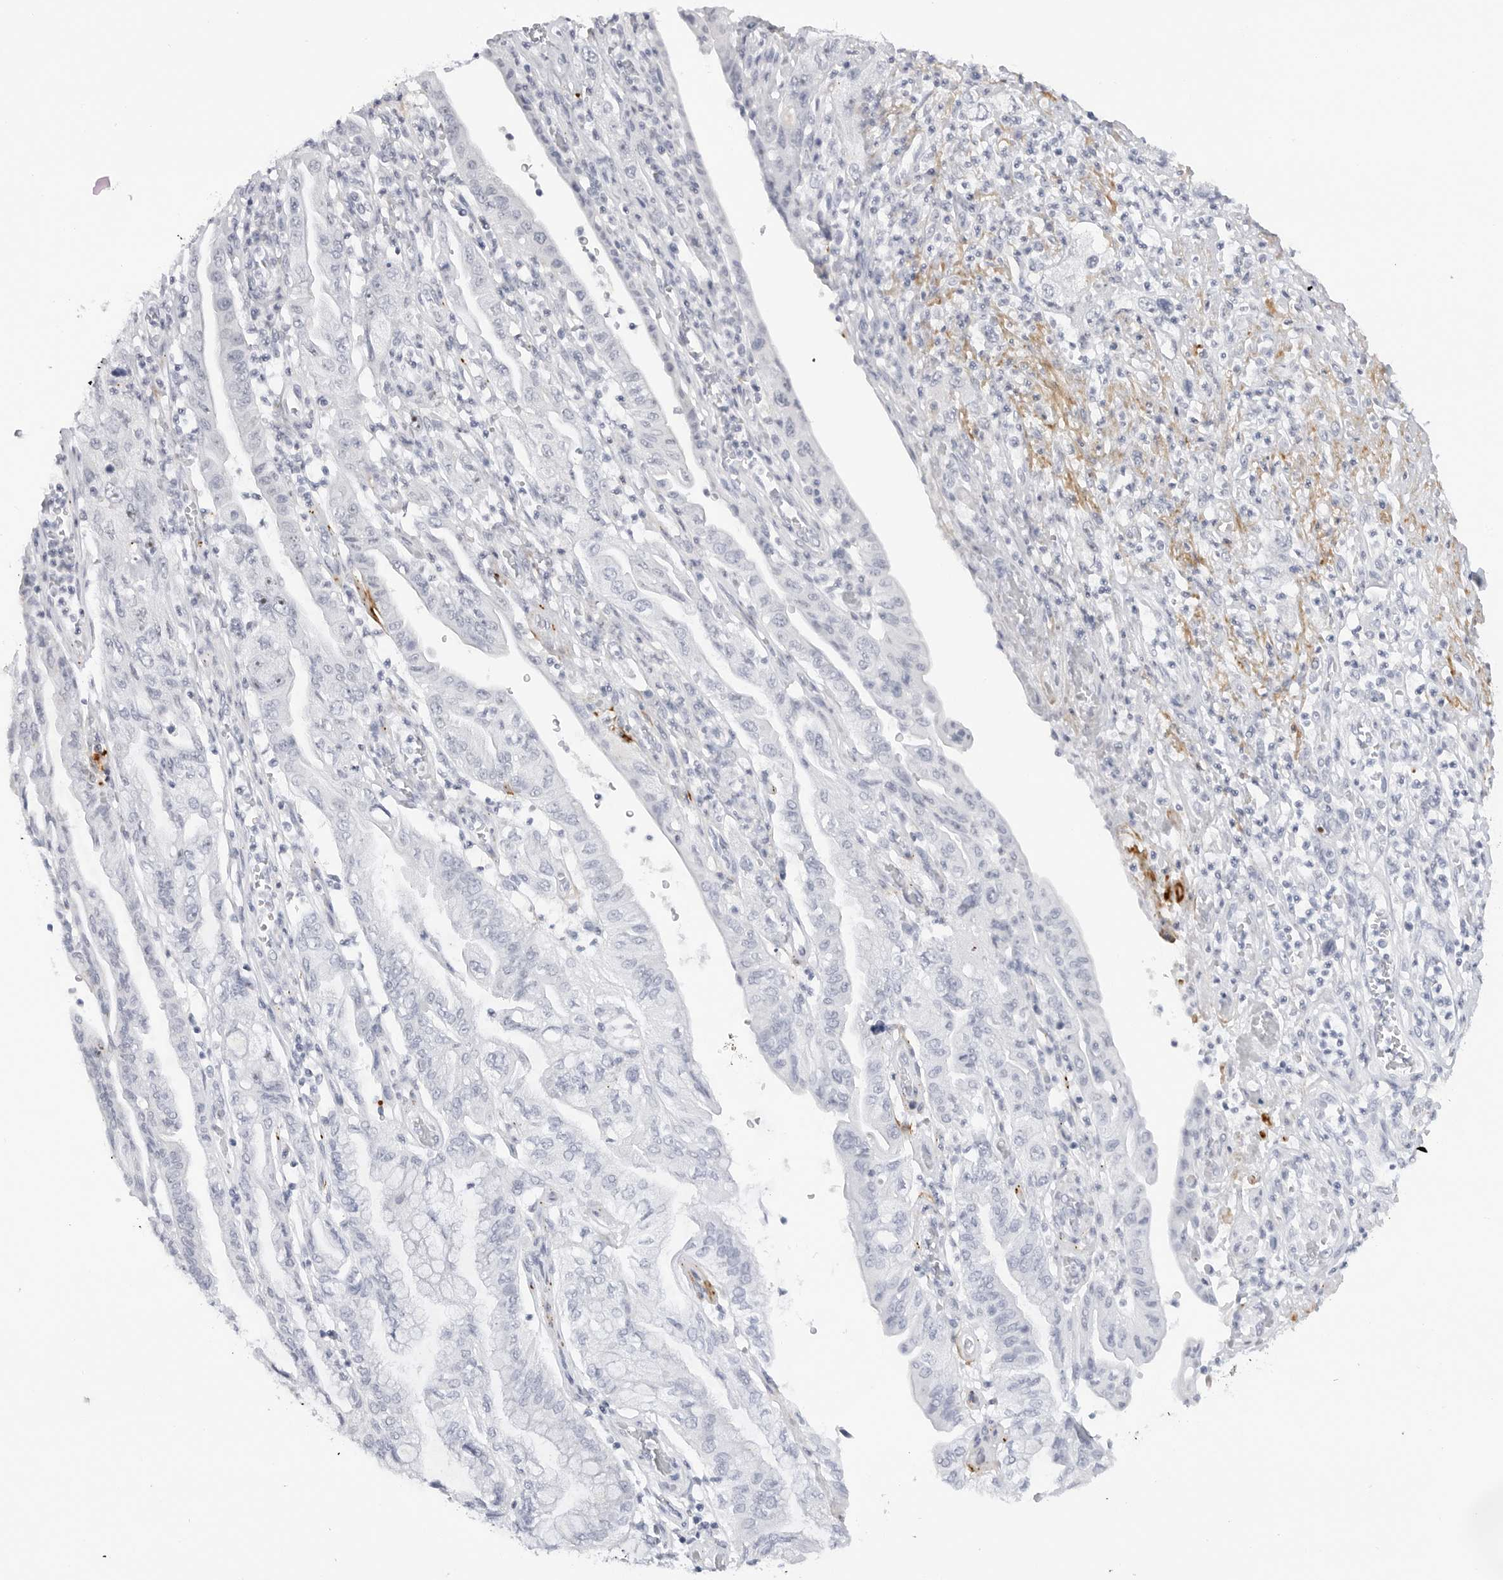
{"staining": {"intensity": "negative", "quantity": "none", "location": "none"}, "tissue": "pancreatic cancer", "cell_type": "Tumor cells", "image_type": "cancer", "snomed": [{"axis": "morphology", "description": "Adenocarcinoma, NOS"}, {"axis": "topography", "description": "Pancreas"}], "caption": "DAB immunohistochemical staining of adenocarcinoma (pancreatic) reveals no significant expression in tumor cells. (DAB (3,3'-diaminobenzidine) immunohistochemistry (IHC) visualized using brightfield microscopy, high magnification).", "gene": "MAP2K5", "patient": {"sex": "female", "age": 73}}